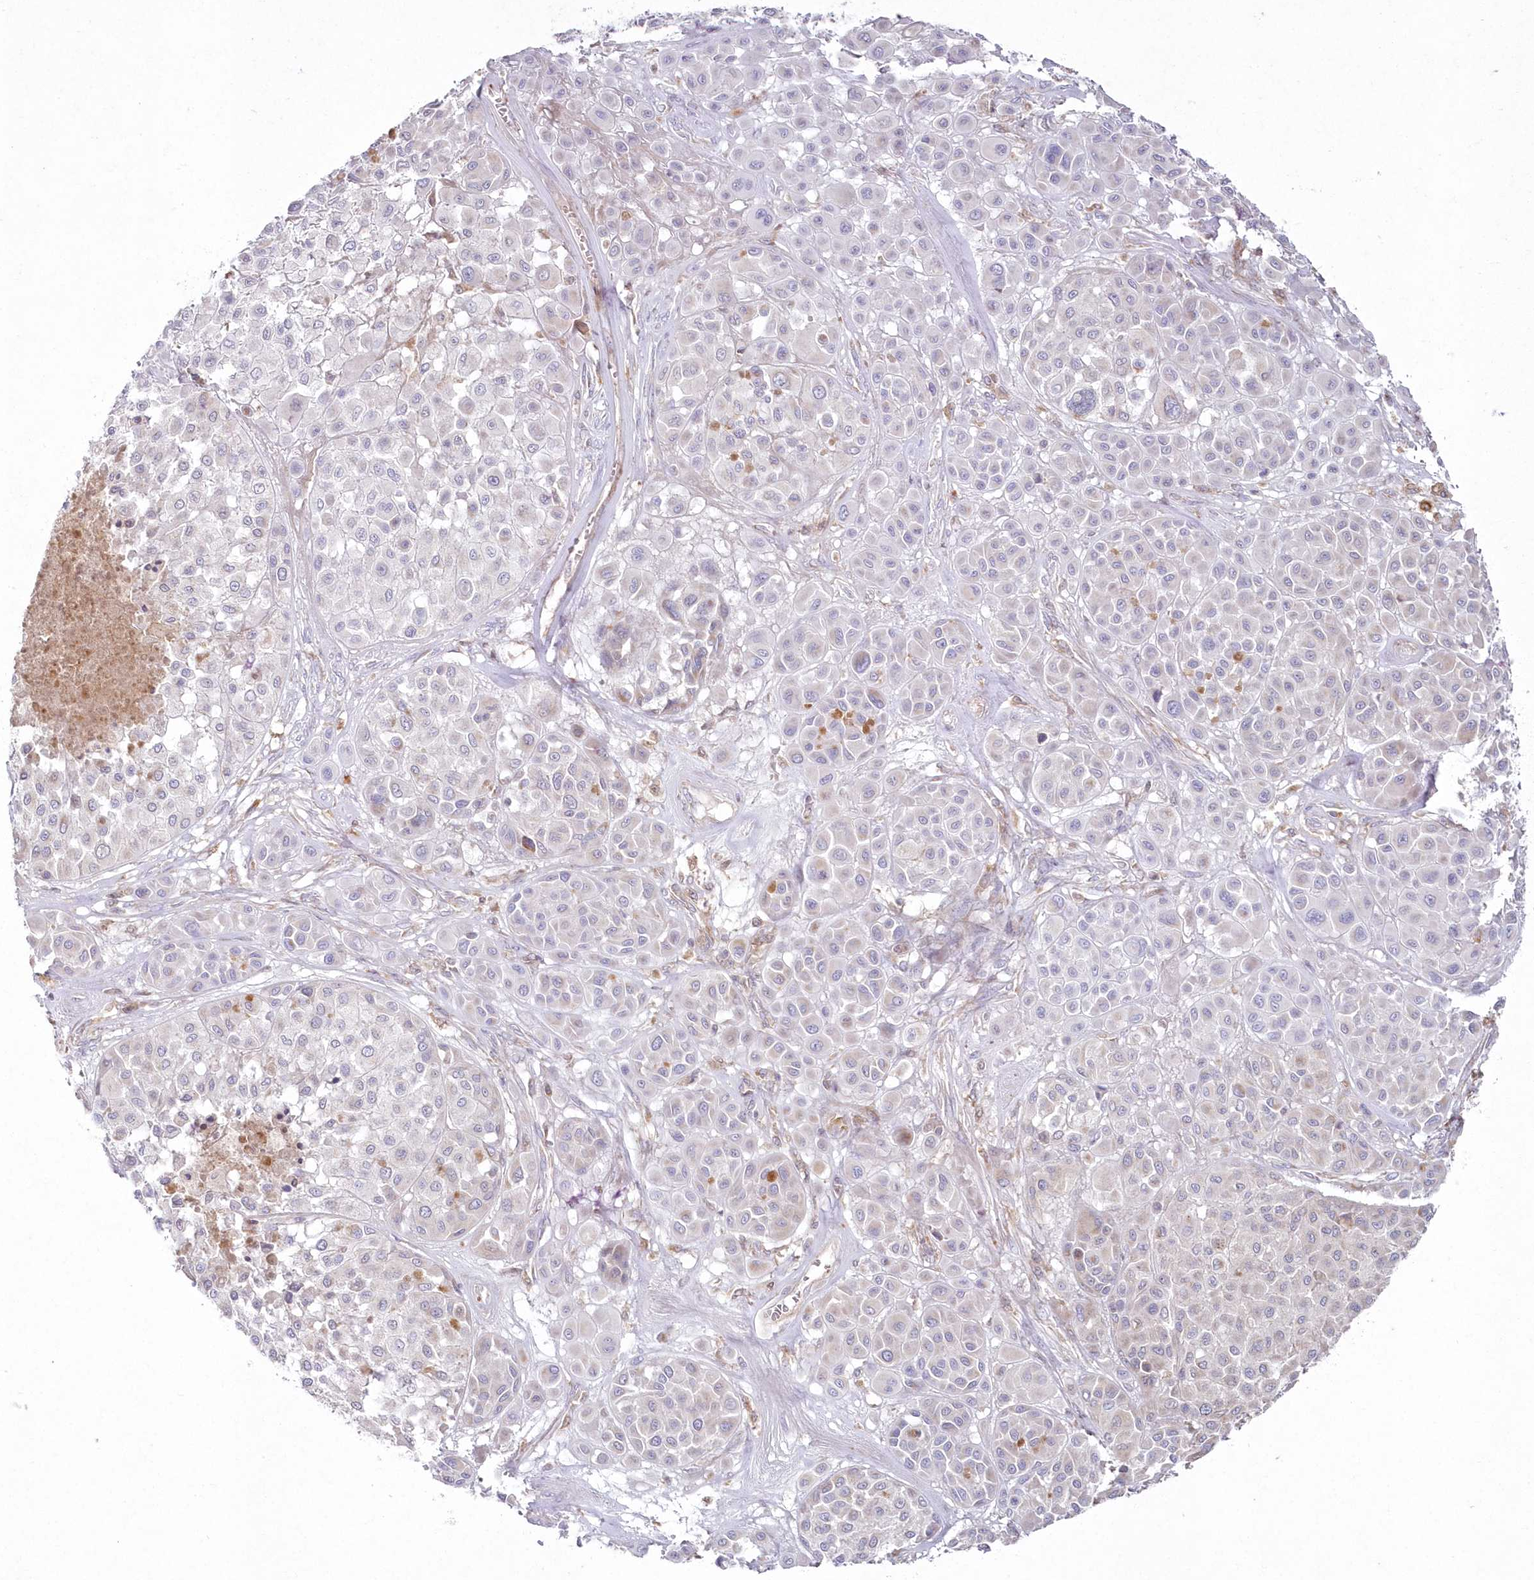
{"staining": {"intensity": "negative", "quantity": "none", "location": "none"}, "tissue": "melanoma", "cell_type": "Tumor cells", "image_type": "cancer", "snomed": [{"axis": "morphology", "description": "Malignant melanoma, Metastatic site"}, {"axis": "topography", "description": "Soft tissue"}], "caption": "This micrograph is of malignant melanoma (metastatic site) stained with immunohistochemistry (IHC) to label a protein in brown with the nuclei are counter-stained blue. There is no expression in tumor cells. Nuclei are stained in blue.", "gene": "ARSB", "patient": {"sex": "male", "age": 41}}